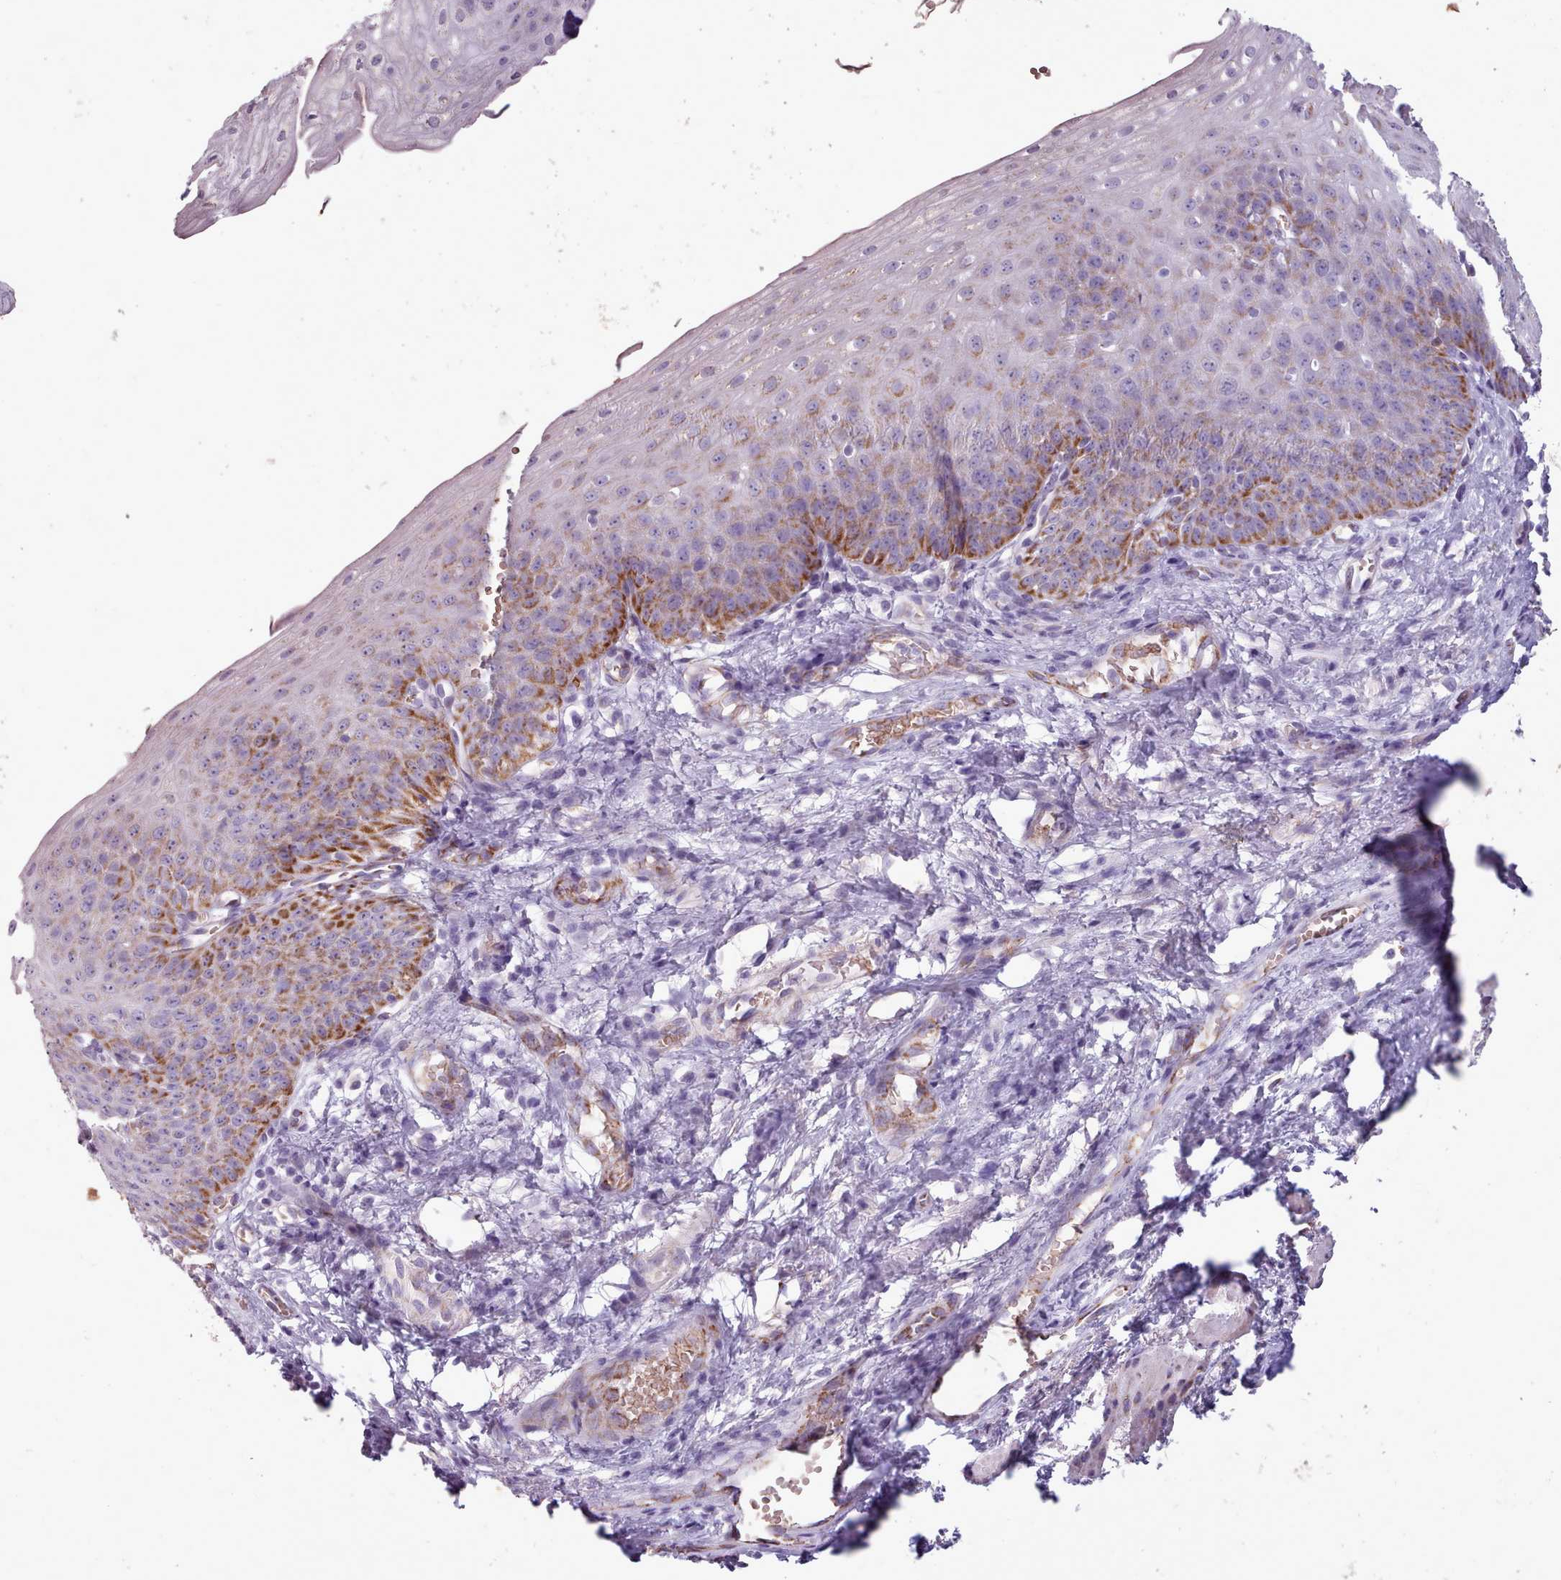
{"staining": {"intensity": "moderate", "quantity": "25%-75%", "location": "cytoplasmic/membranous"}, "tissue": "esophagus", "cell_type": "Squamous epithelial cells", "image_type": "normal", "snomed": [{"axis": "morphology", "description": "Normal tissue, NOS"}, {"axis": "topography", "description": "Esophagus"}], "caption": "Human esophagus stained with a brown dye reveals moderate cytoplasmic/membranous positive expression in about 25%-75% of squamous epithelial cells.", "gene": "AK4P3", "patient": {"sex": "male", "age": 71}}